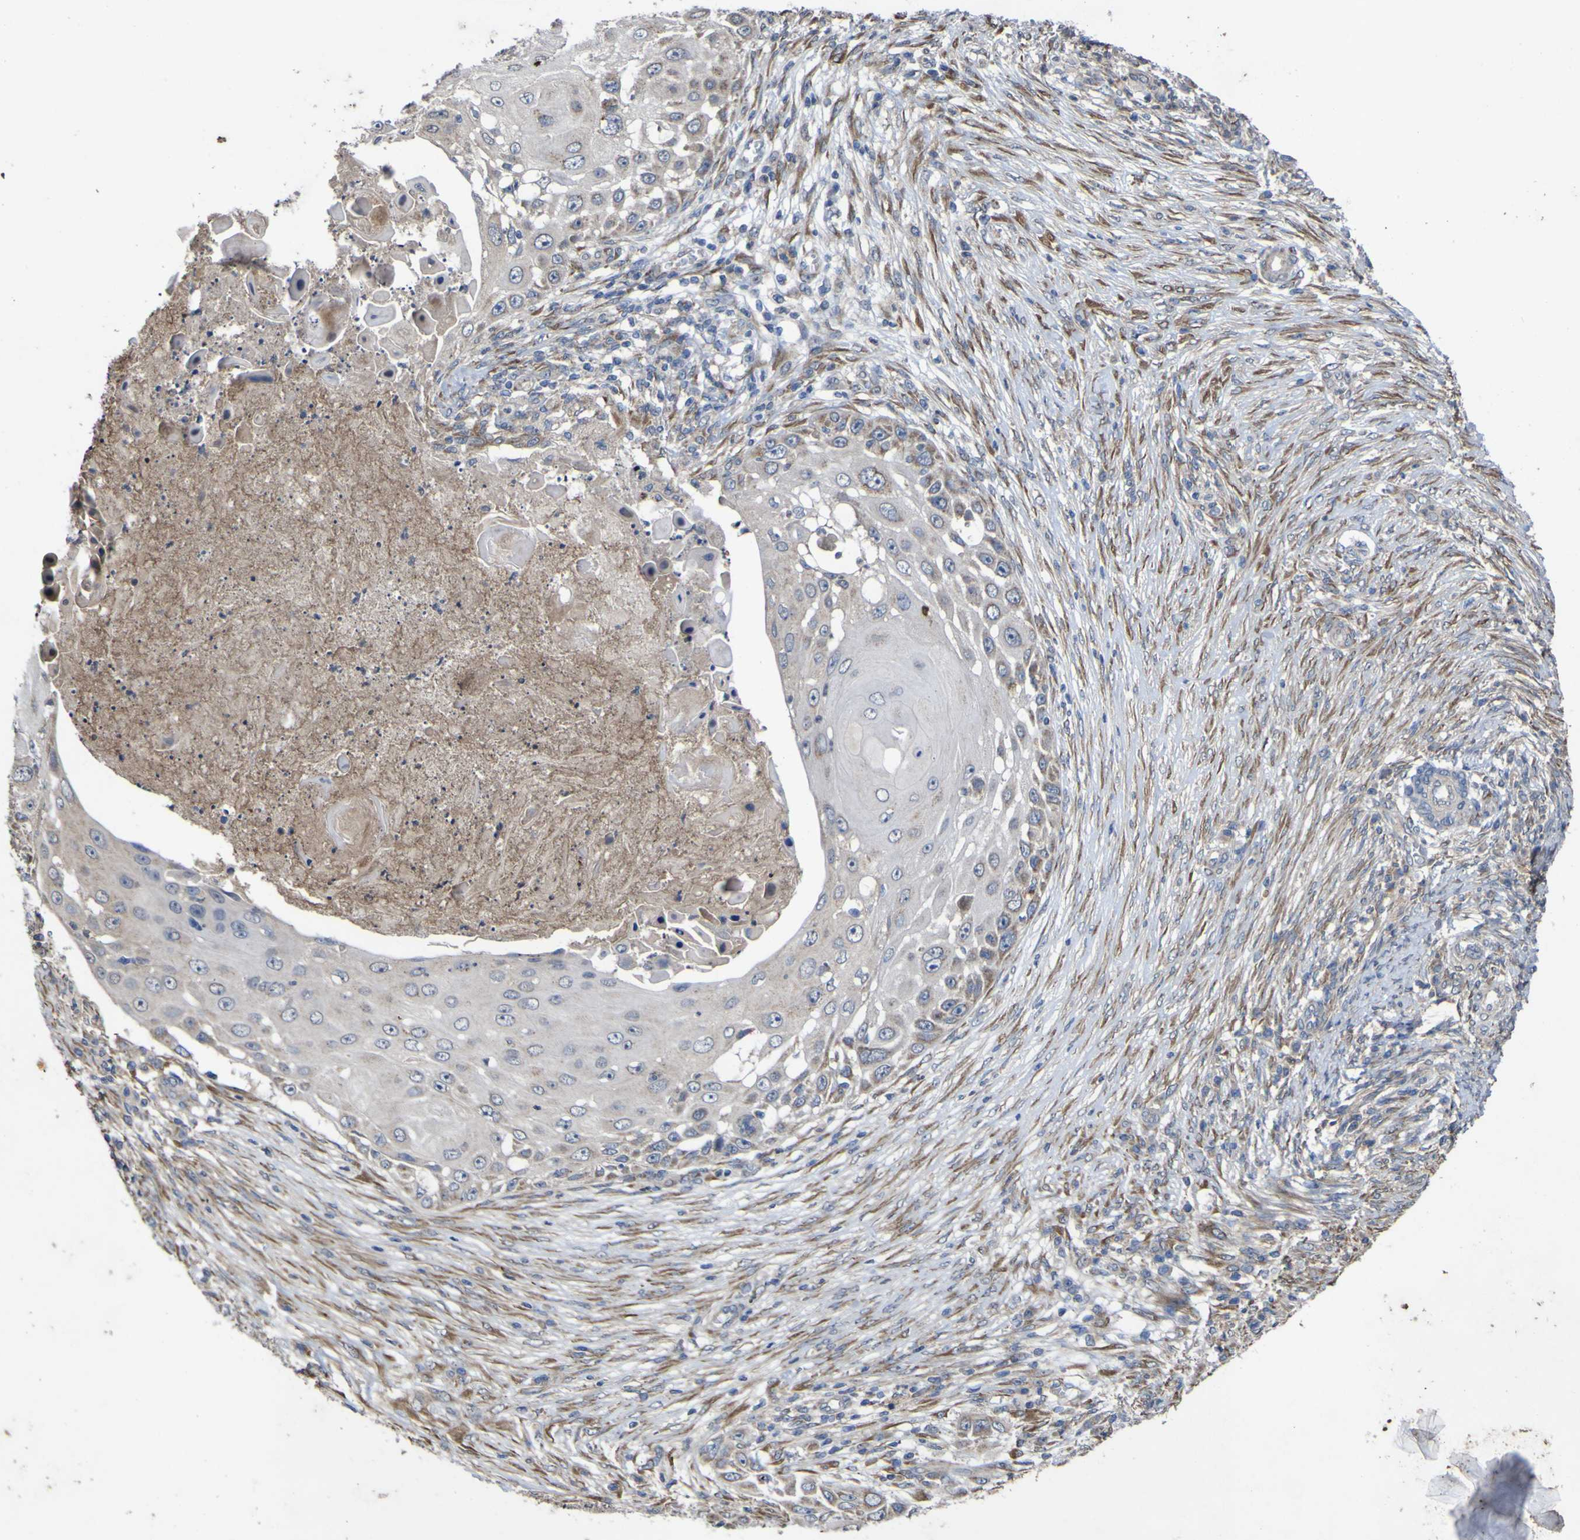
{"staining": {"intensity": "weak", "quantity": "<25%", "location": "cytoplasmic/membranous"}, "tissue": "skin cancer", "cell_type": "Tumor cells", "image_type": "cancer", "snomed": [{"axis": "morphology", "description": "Squamous cell carcinoma, NOS"}, {"axis": "topography", "description": "Skin"}], "caption": "DAB immunohistochemical staining of skin squamous cell carcinoma shows no significant expression in tumor cells.", "gene": "IRAK2", "patient": {"sex": "female", "age": 44}}